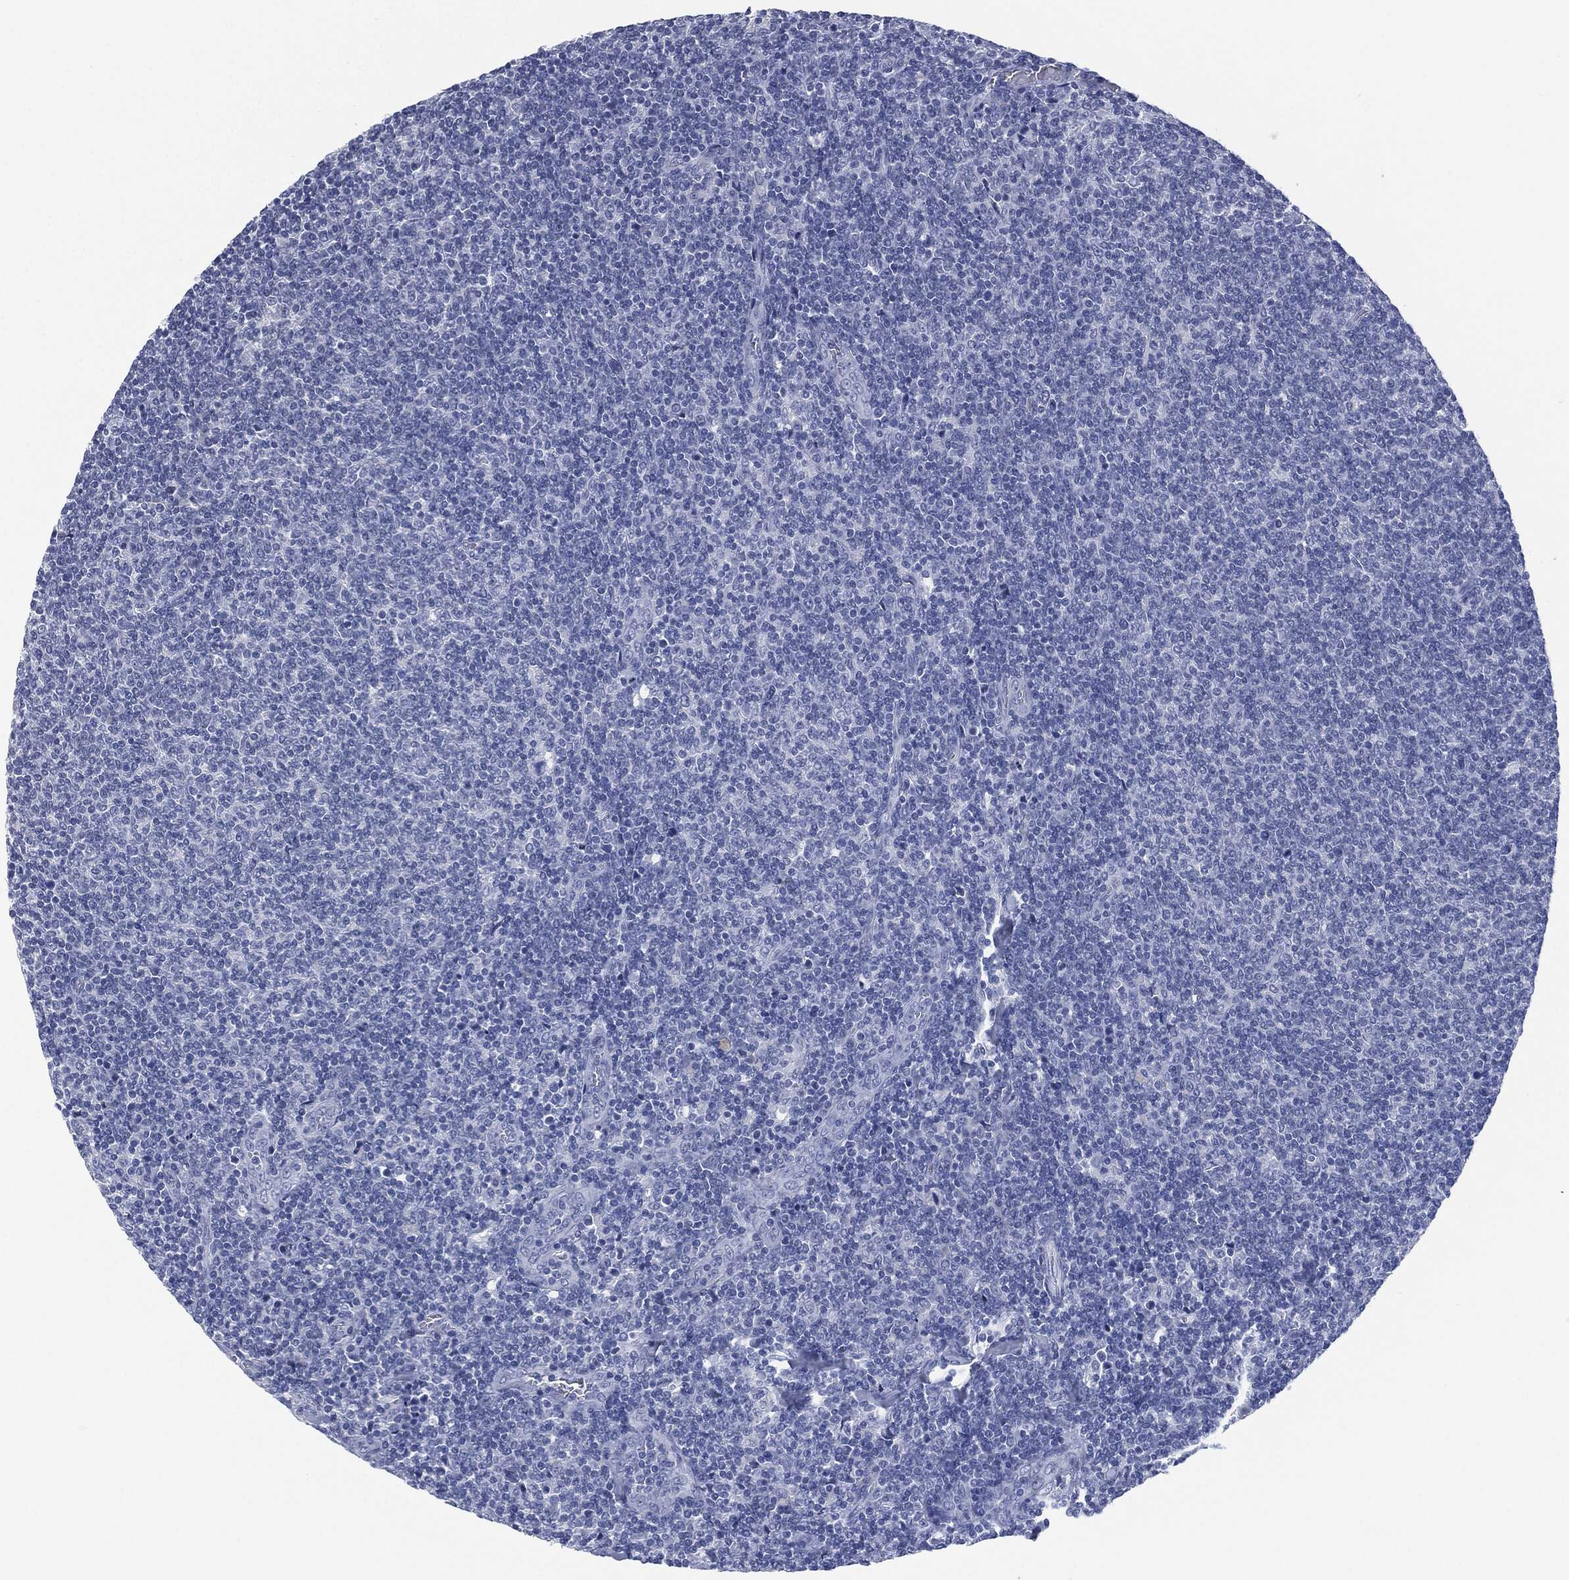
{"staining": {"intensity": "negative", "quantity": "none", "location": "none"}, "tissue": "lymphoma", "cell_type": "Tumor cells", "image_type": "cancer", "snomed": [{"axis": "morphology", "description": "Malignant lymphoma, non-Hodgkin's type, Low grade"}, {"axis": "topography", "description": "Lymph node"}], "caption": "A micrograph of lymphoma stained for a protein reveals no brown staining in tumor cells. (Immunohistochemistry (ihc), brightfield microscopy, high magnification).", "gene": "MUC16", "patient": {"sex": "male", "age": 52}}